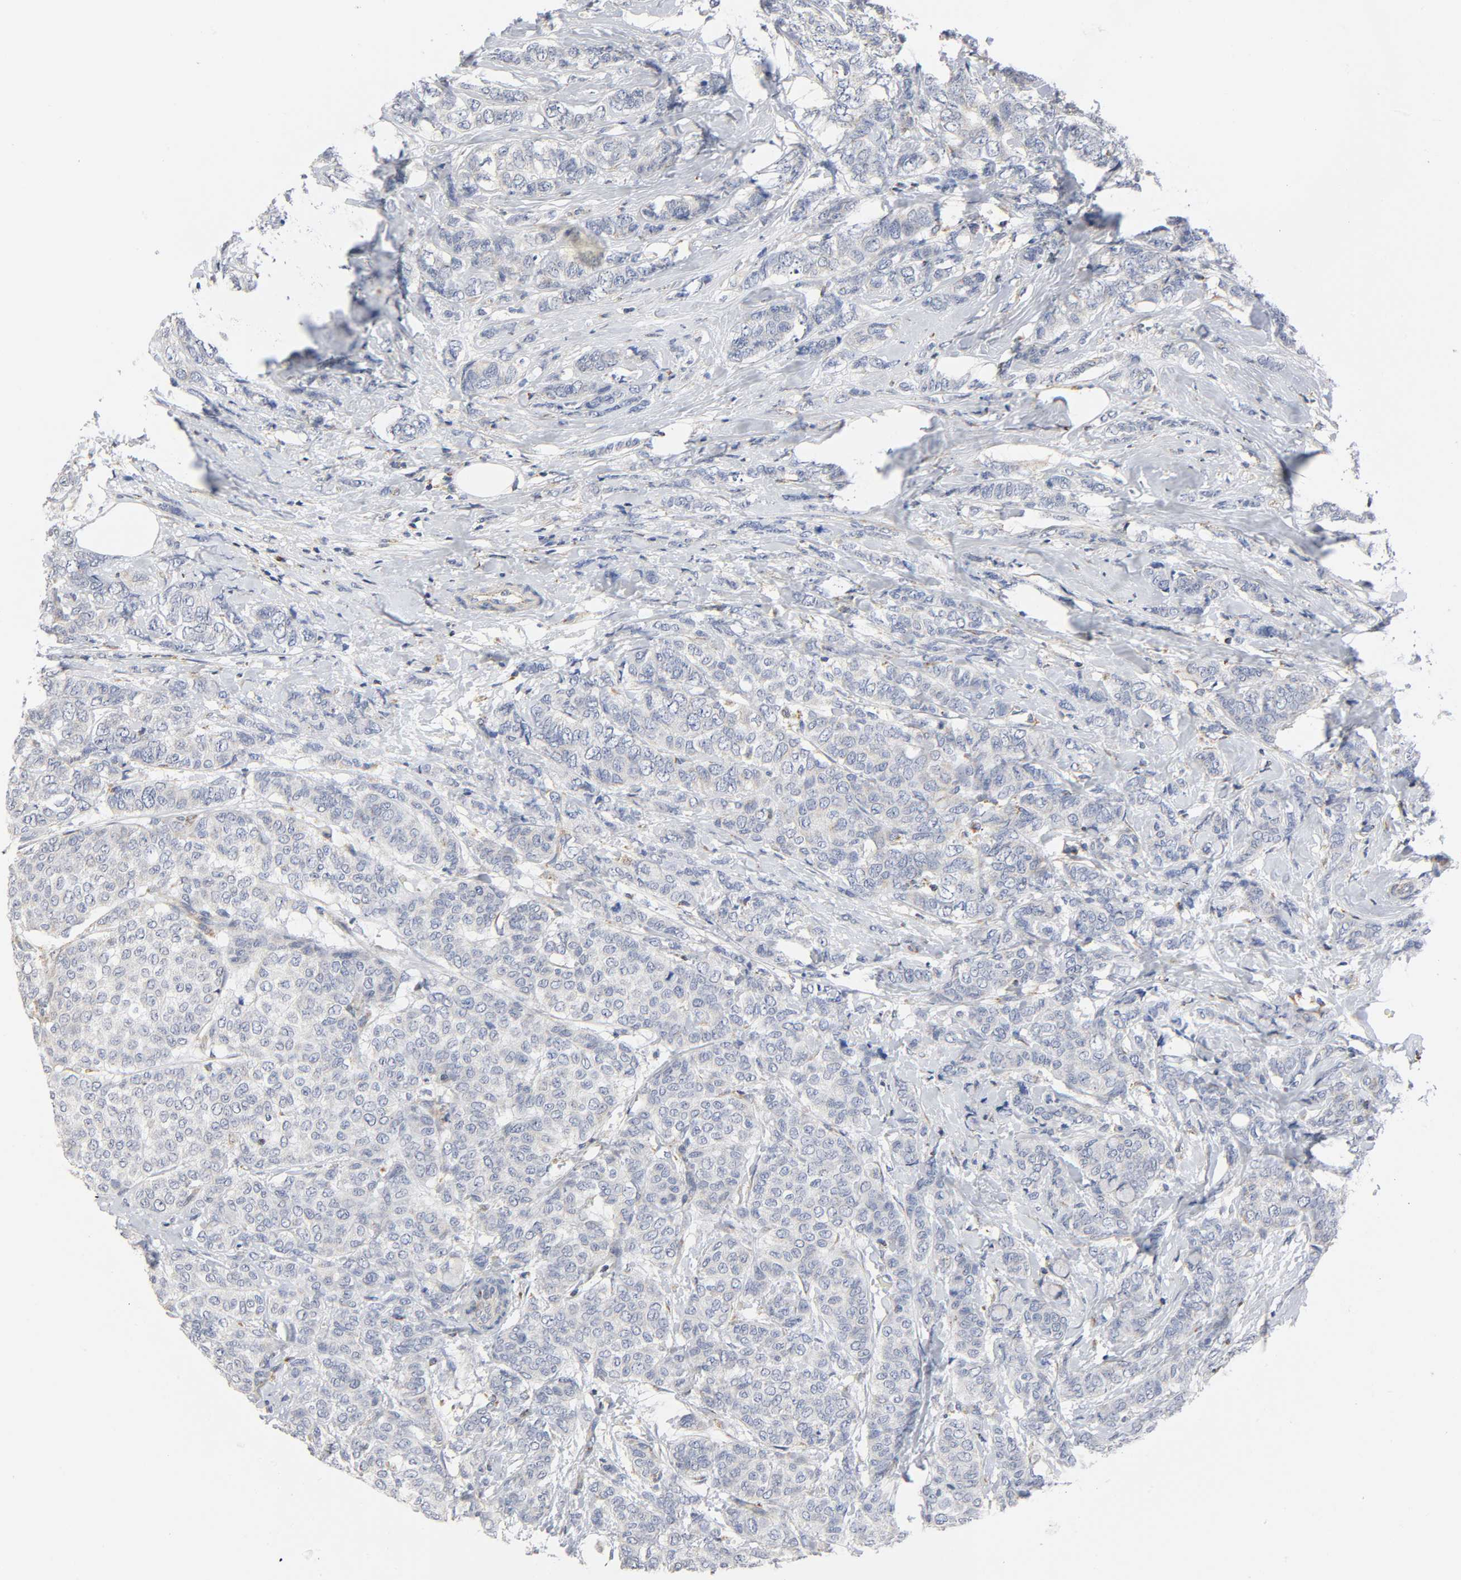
{"staining": {"intensity": "weak", "quantity": "<25%", "location": "cytoplasmic/membranous"}, "tissue": "breast cancer", "cell_type": "Tumor cells", "image_type": "cancer", "snomed": [{"axis": "morphology", "description": "Lobular carcinoma"}, {"axis": "topography", "description": "Breast"}], "caption": "High magnification brightfield microscopy of breast cancer stained with DAB (3,3'-diaminobenzidine) (brown) and counterstained with hematoxylin (blue): tumor cells show no significant staining.", "gene": "BAK1", "patient": {"sex": "female", "age": 60}}